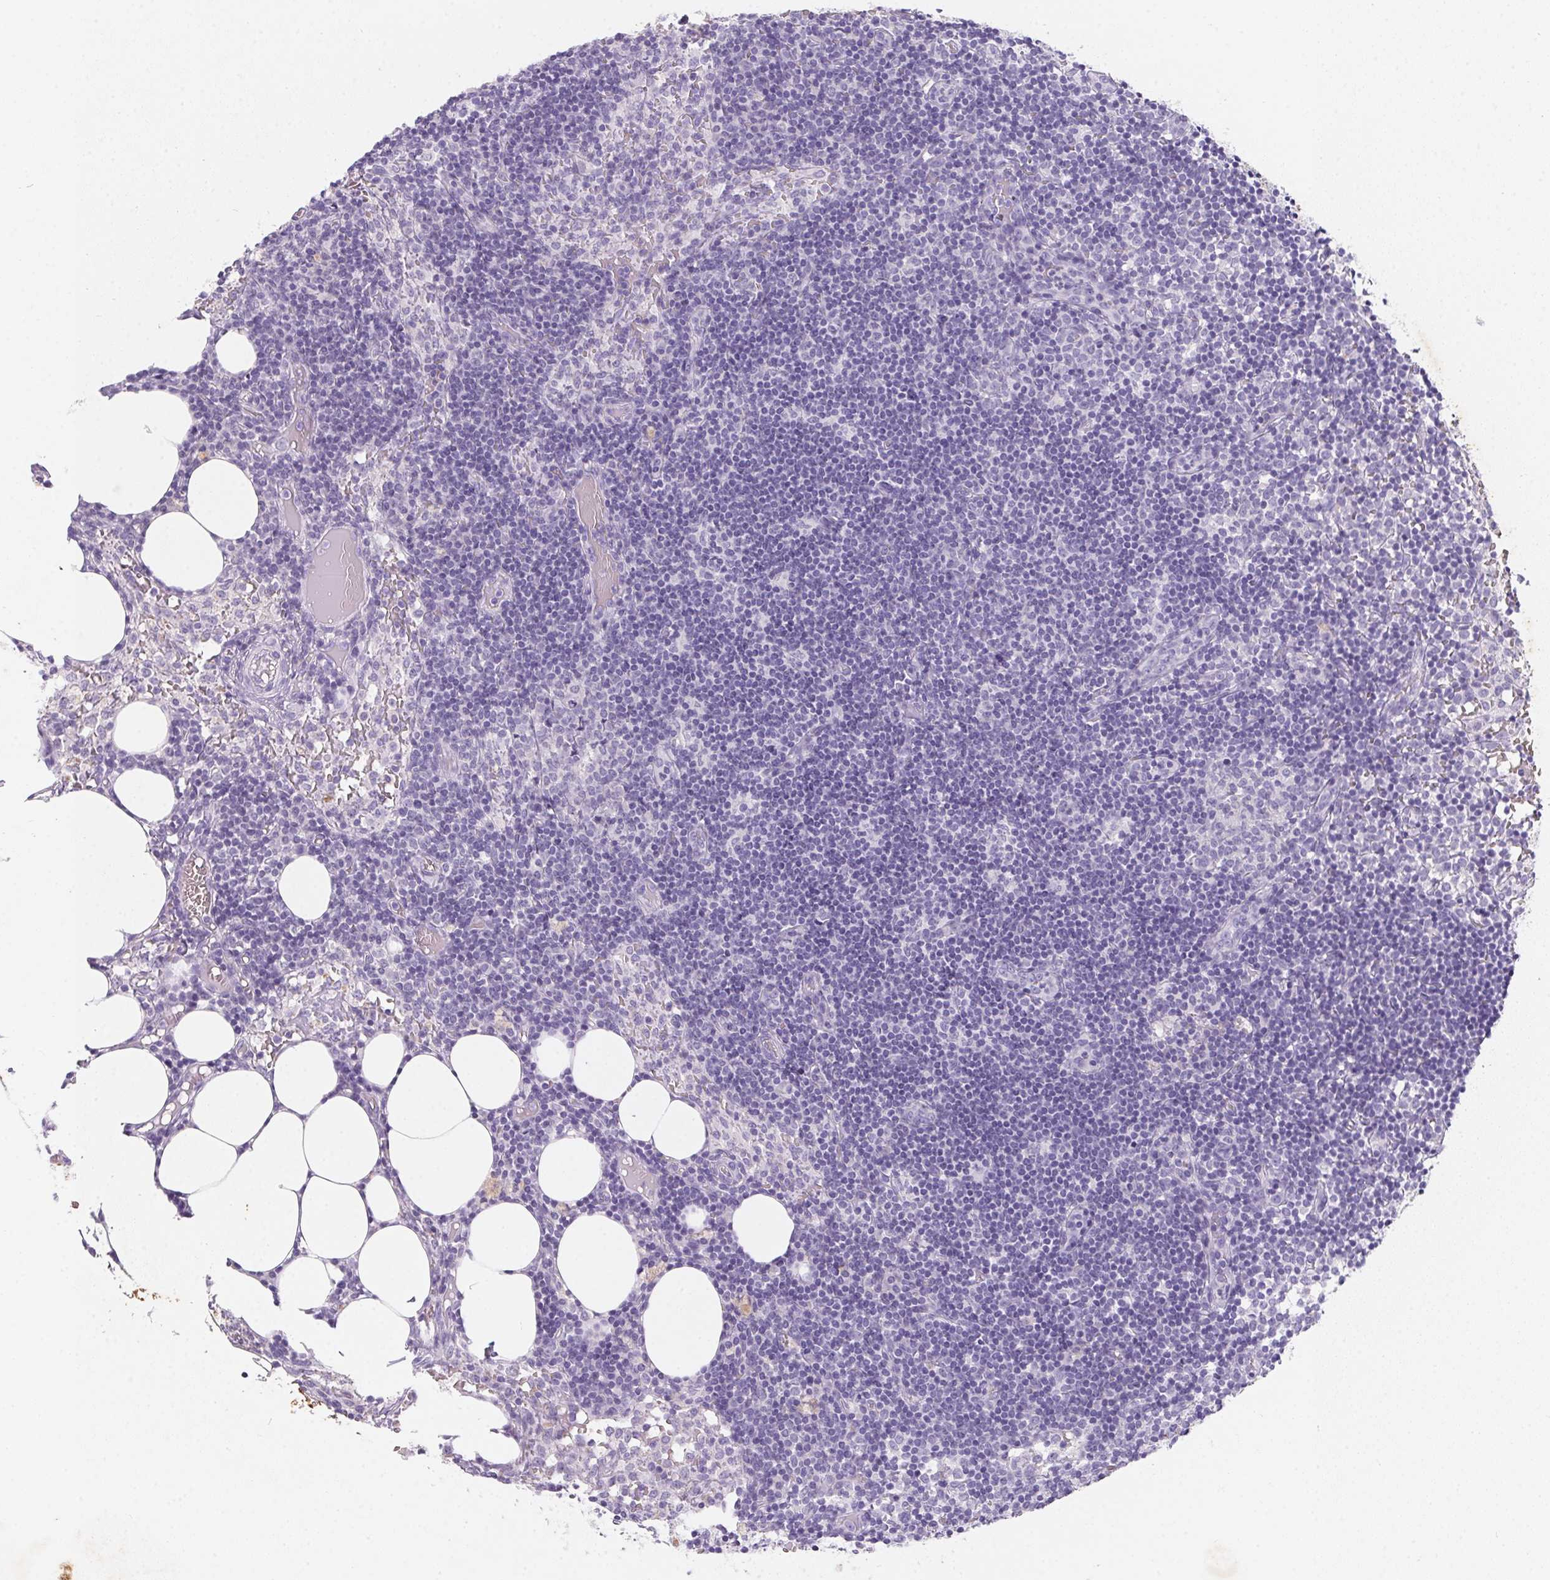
{"staining": {"intensity": "negative", "quantity": "none", "location": "none"}, "tissue": "lymph node", "cell_type": "Germinal center cells", "image_type": "normal", "snomed": [{"axis": "morphology", "description": "Normal tissue, NOS"}, {"axis": "topography", "description": "Lymph node"}], "caption": "The immunohistochemistry (IHC) photomicrograph has no significant staining in germinal center cells of lymph node.", "gene": "DCD", "patient": {"sex": "female", "age": 41}}